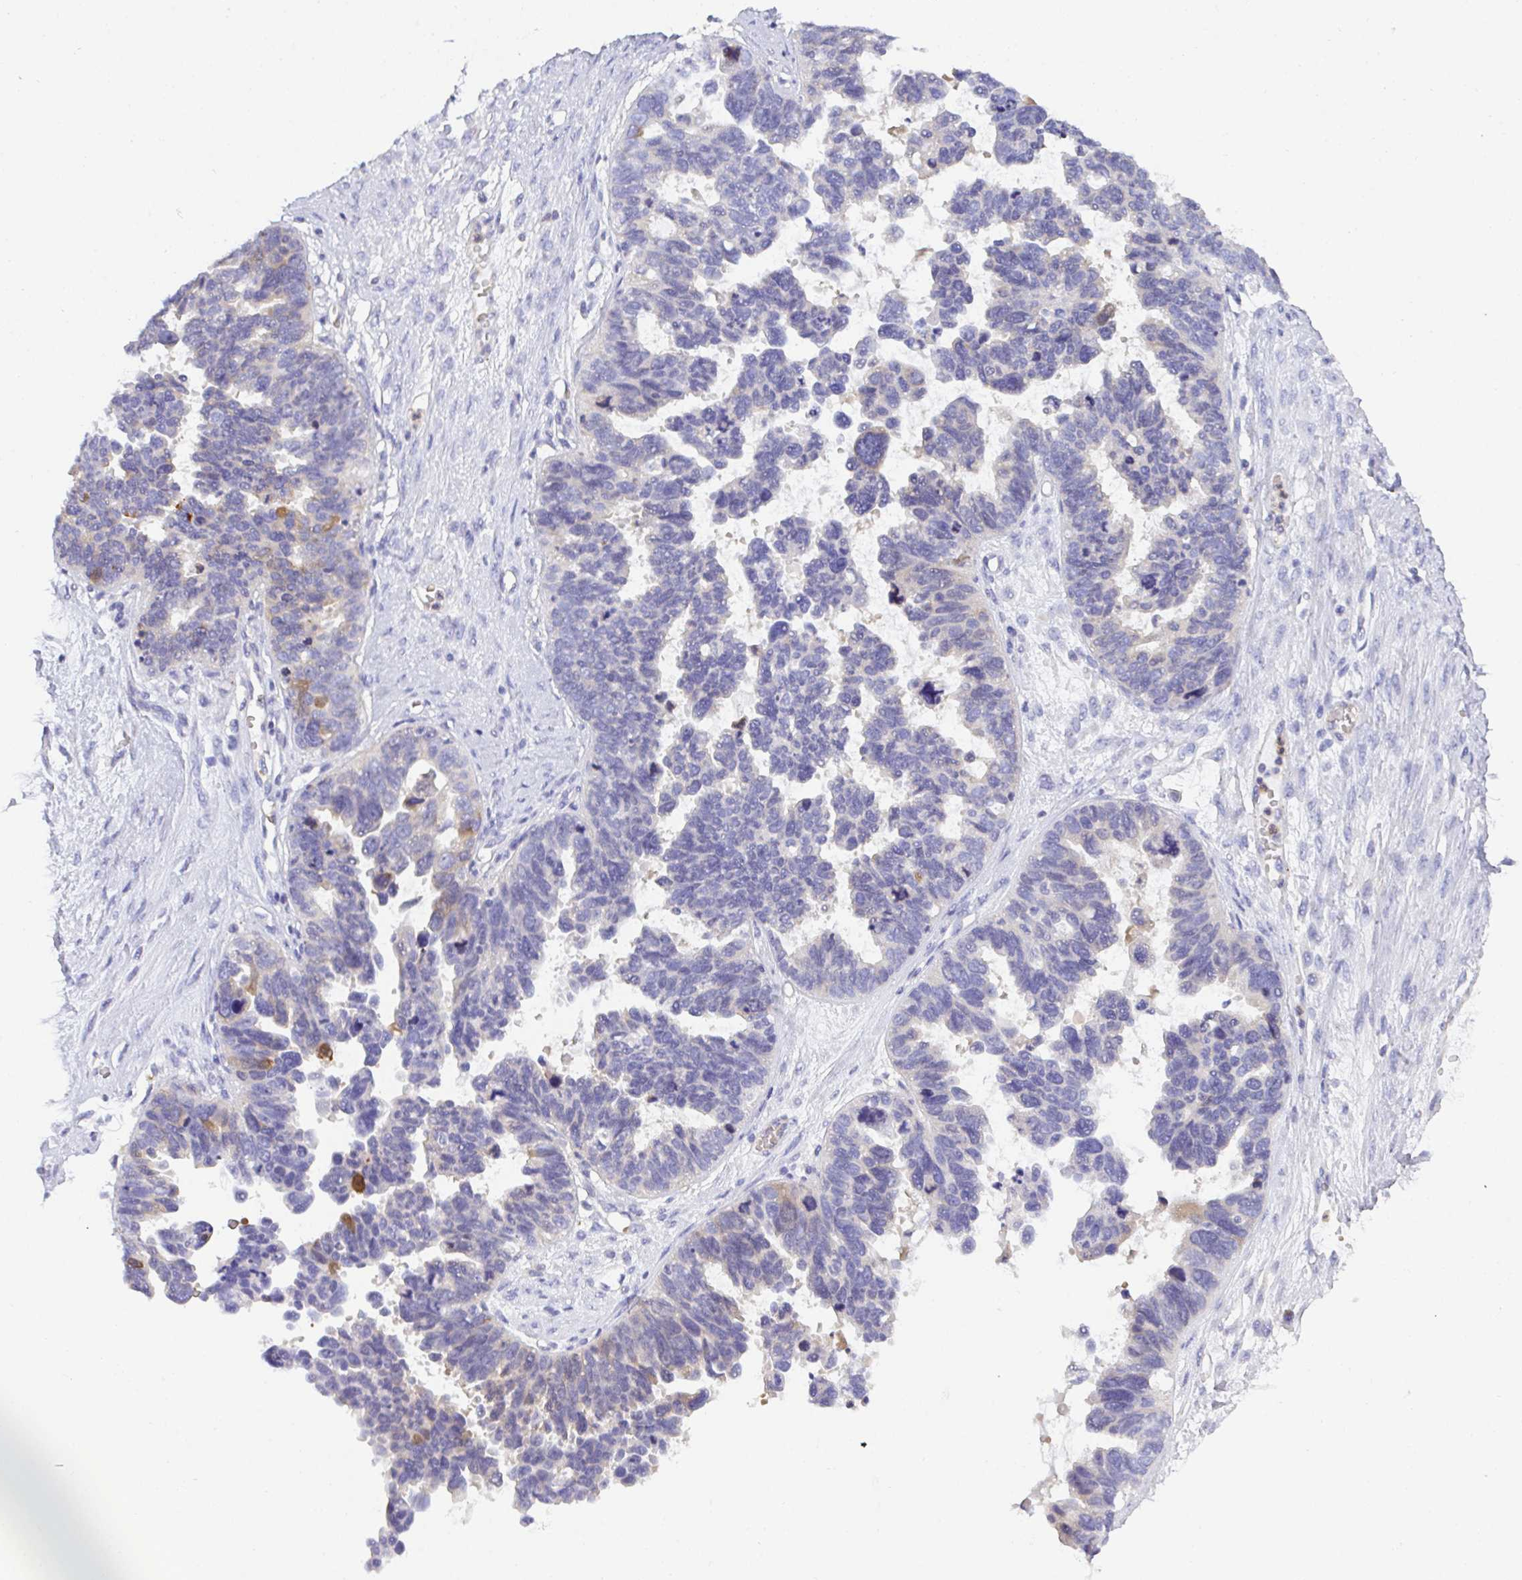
{"staining": {"intensity": "weak", "quantity": "<25%", "location": "cytoplasmic/membranous"}, "tissue": "ovarian cancer", "cell_type": "Tumor cells", "image_type": "cancer", "snomed": [{"axis": "morphology", "description": "Cystadenocarcinoma, serous, NOS"}, {"axis": "topography", "description": "Ovary"}], "caption": "IHC of human ovarian cancer exhibits no expression in tumor cells.", "gene": "TNFAIP8", "patient": {"sex": "female", "age": 60}}